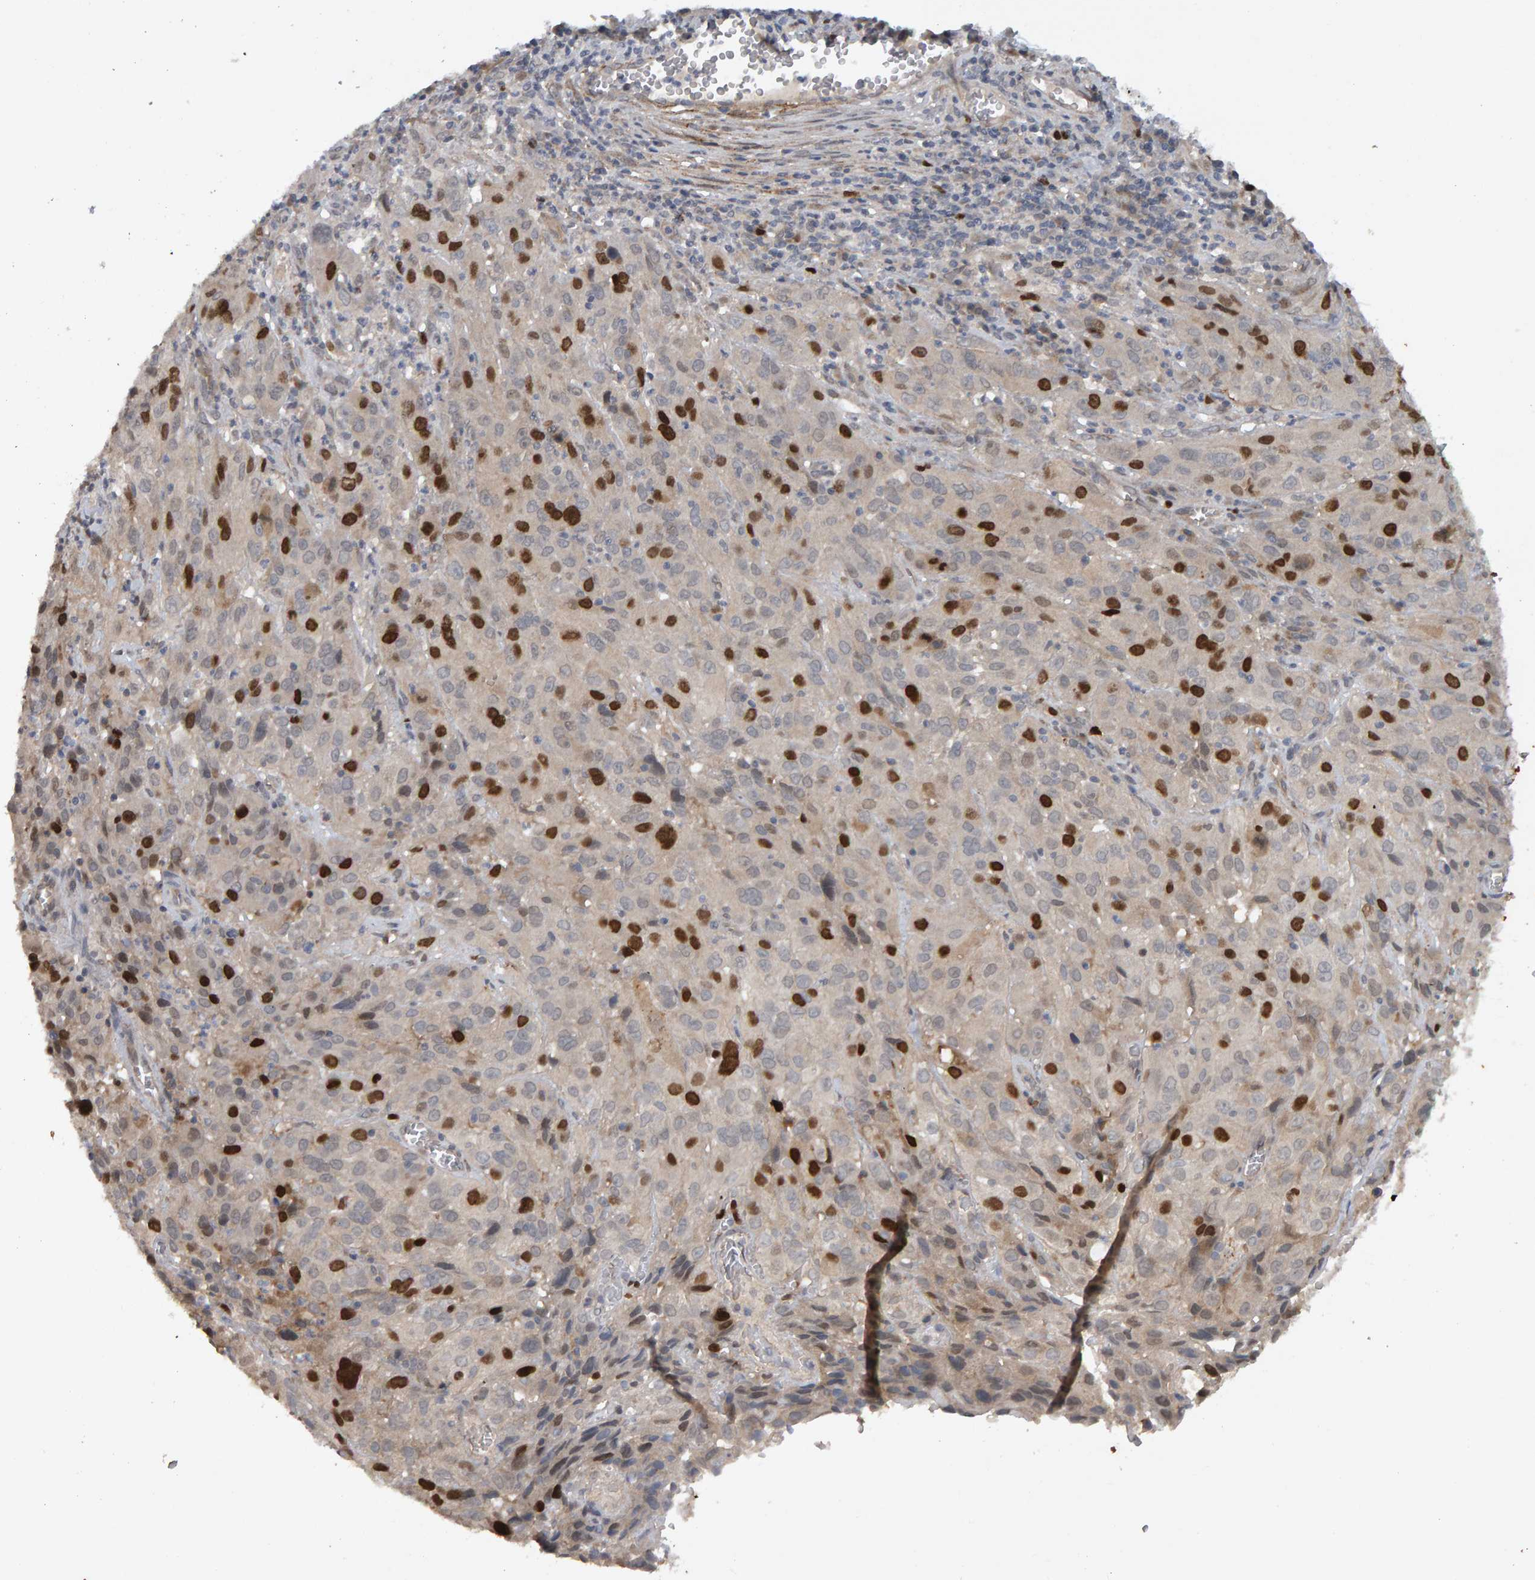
{"staining": {"intensity": "strong", "quantity": "<25%", "location": "nuclear"}, "tissue": "cervical cancer", "cell_type": "Tumor cells", "image_type": "cancer", "snomed": [{"axis": "morphology", "description": "Squamous cell carcinoma, NOS"}, {"axis": "topography", "description": "Cervix"}], "caption": "A brown stain labels strong nuclear positivity of a protein in human squamous cell carcinoma (cervical) tumor cells.", "gene": "CDCA5", "patient": {"sex": "female", "age": 32}}